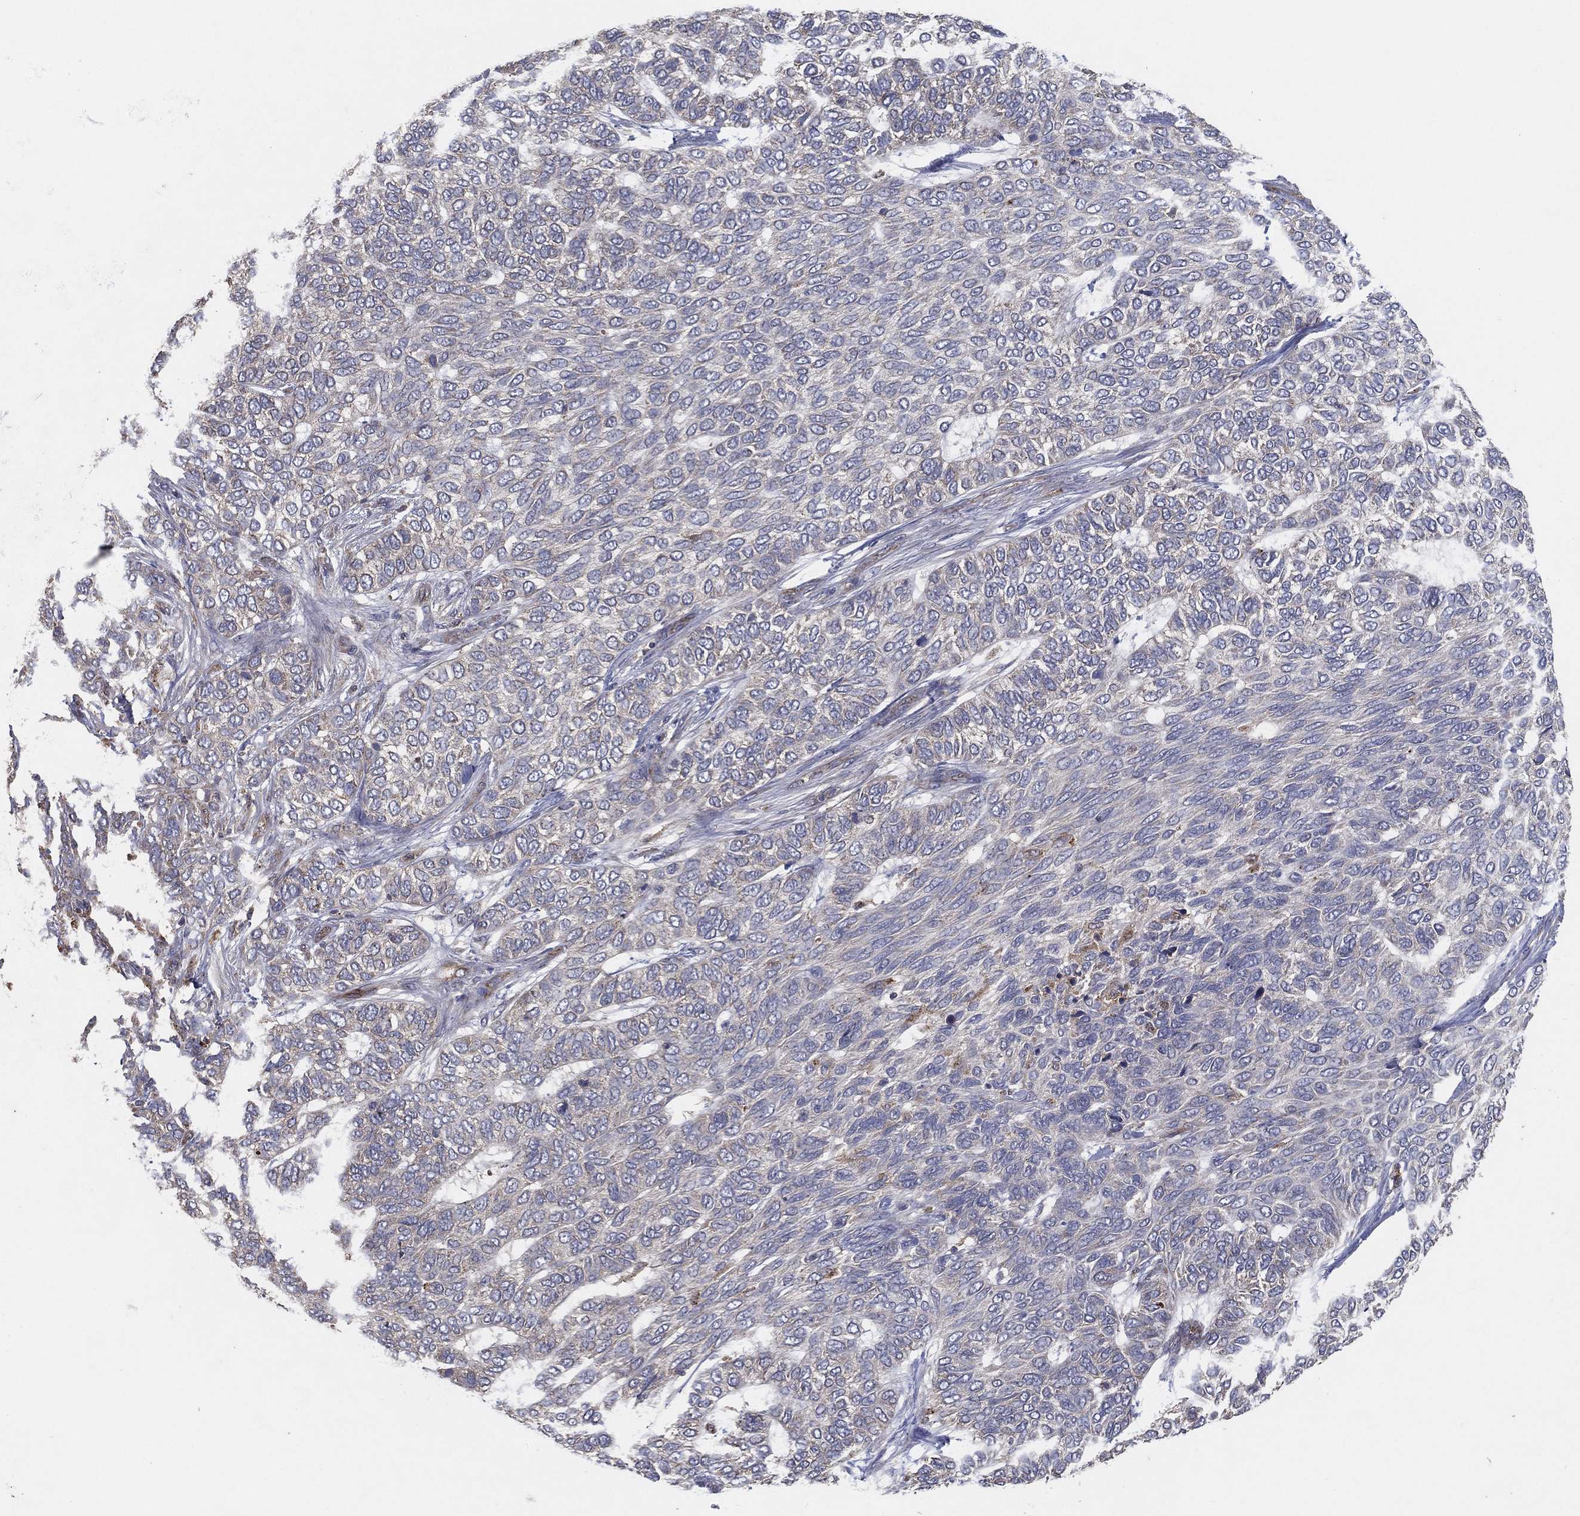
{"staining": {"intensity": "negative", "quantity": "none", "location": "none"}, "tissue": "skin cancer", "cell_type": "Tumor cells", "image_type": "cancer", "snomed": [{"axis": "morphology", "description": "Basal cell carcinoma"}, {"axis": "topography", "description": "Skin"}], "caption": "This is a histopathology image of immunohistochemistry (IHC) staining of skin cancer, which shows no expression in tumor cells. The staining was performed using DAB (3,3'-diaminobenzidine) to visualize the protein expression in brown, while the nuclei were stained in blue with hematoxylin (Magnification: 20x).", "gene": "MT-ND1", "patient": {"sex": "female", "age": 65}}